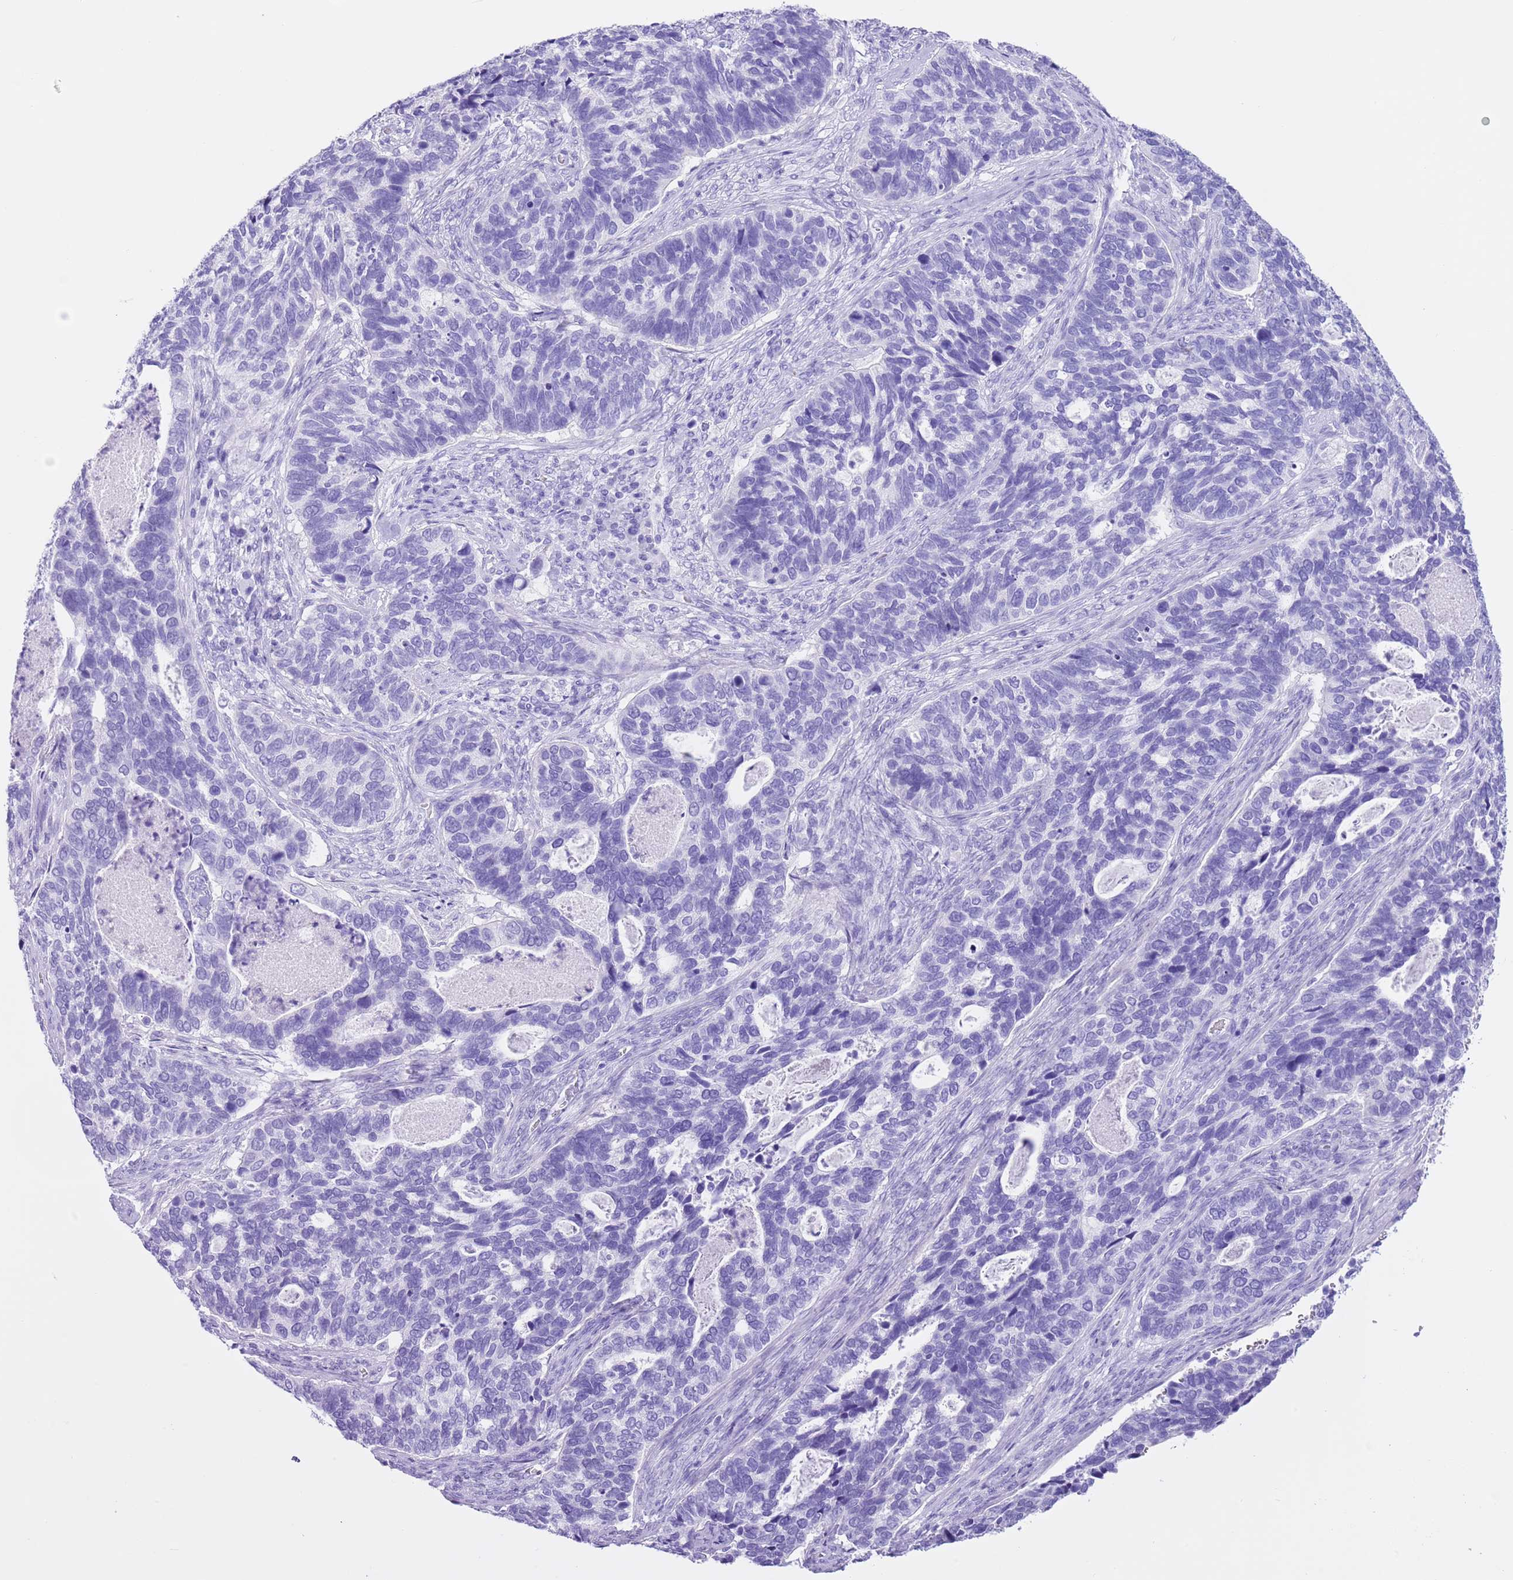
{"staining": {"intensity": "negative", "quantity": "none", "location": "none"}, "tissue": "cervical cancer", "cell_type": "Tumor cells", "image_type": "cancer", "snomed": [{"axis": "morphology", "description": "Squamous cell carcinoma, NOS"}, {"axis": "topography", "description": "Cervix"}], "caption": "Tumor cells are negative for protein expression in human squamous cell carcinoma (cervical). The staining is performed using DAB (3,3'-diaminobenzidine) brown chromogen with nuclei counter-stained in using hematoxylin.", "gene": "TMEM185B", "patient": {"sex": "female", "age": 38}}